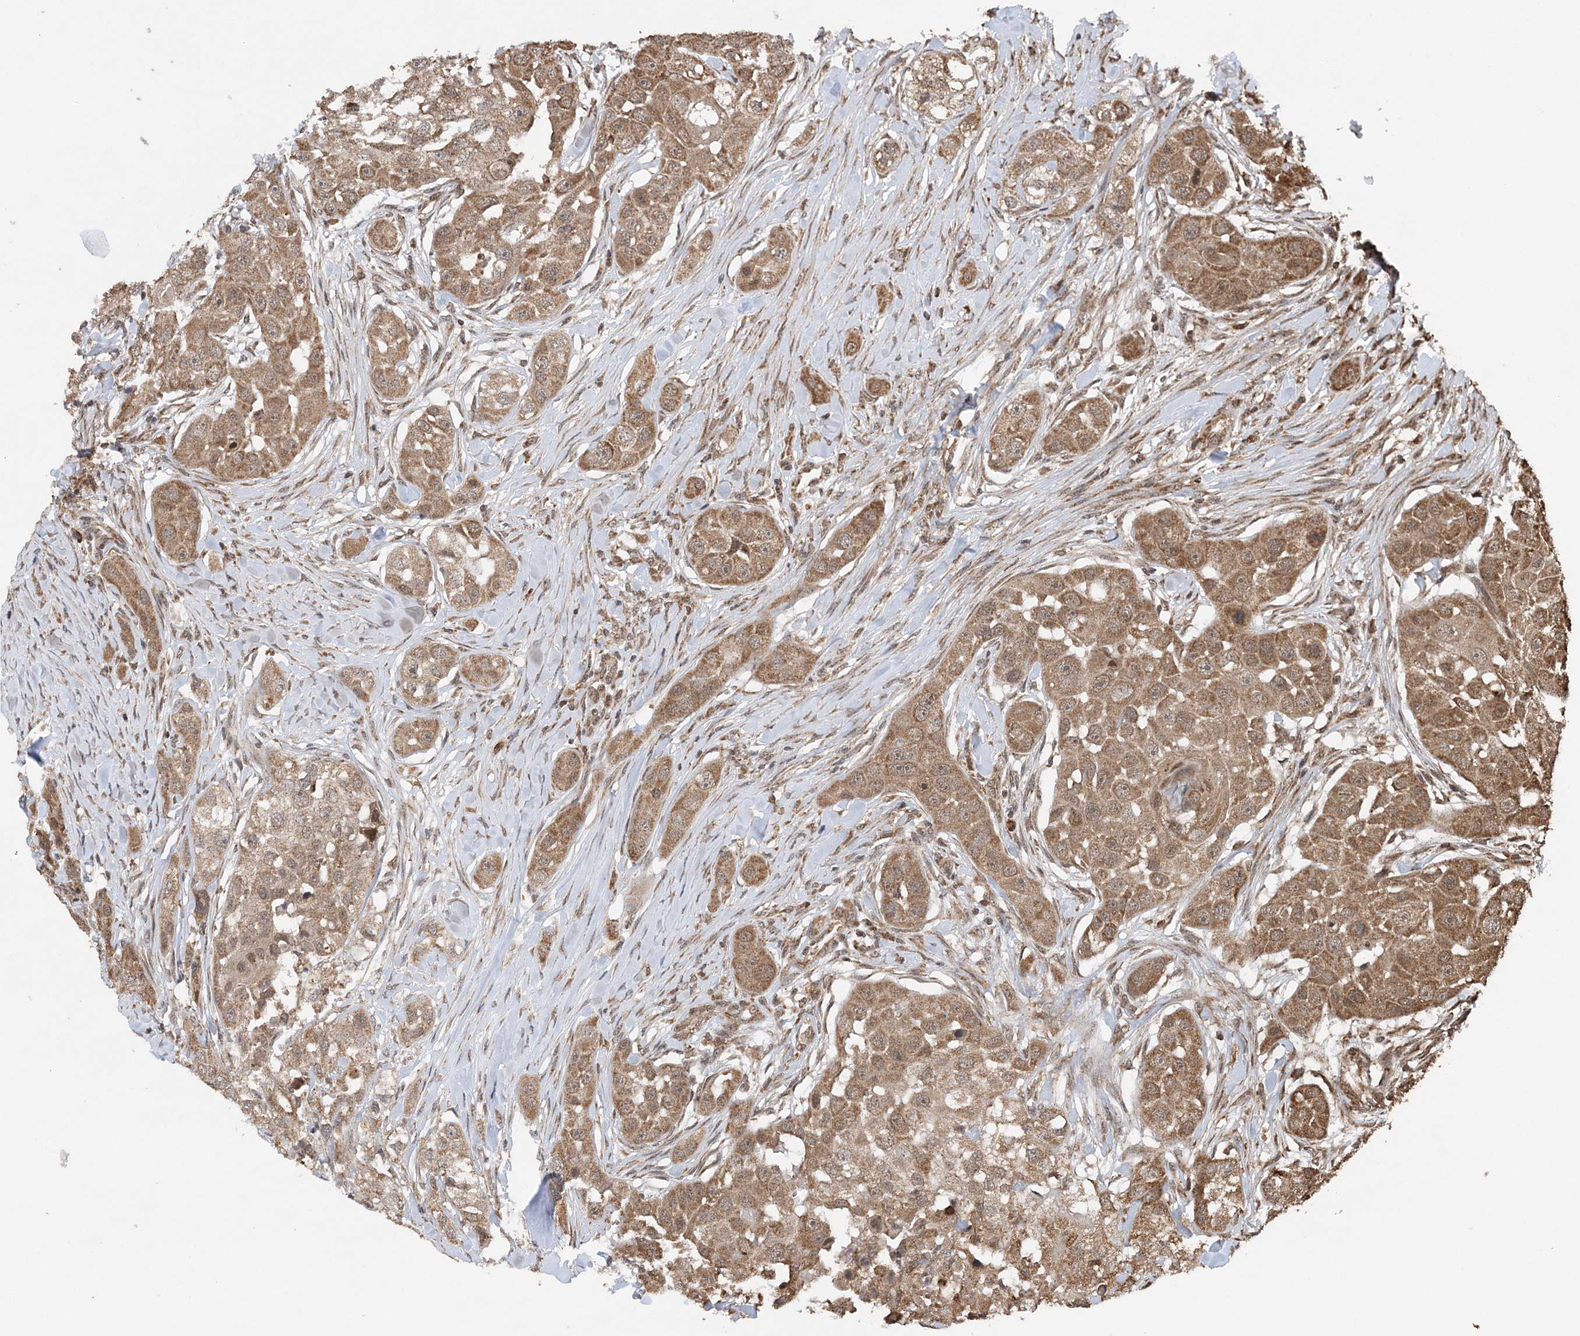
{"staining": {"intensity": "moderate", "quantity": ">75%", "location": "cytoplasmic/membranous"}, "tissue": "head and neck cancer", "cell_type": "Tumor cells", "image_type": "cancer", "snomed": [{"axis": "morphology", "description": "Normal tissue, NOS"}, {"axis": "morphology", "description": "Squamous cell carcinoma, NOS"}, {"axis": "topography", "description": "Skeletal muscle"}, {"axis": "topography", "description": "Head-Neck"}], "caption": "A brown stain highlights moderate cytoplasmic/membranous expression of a protein in human head and neck squamous cell carcinoma tumor cells.", "gene": "PCBP1", "patient": {"sex": "male", "age": 51}}